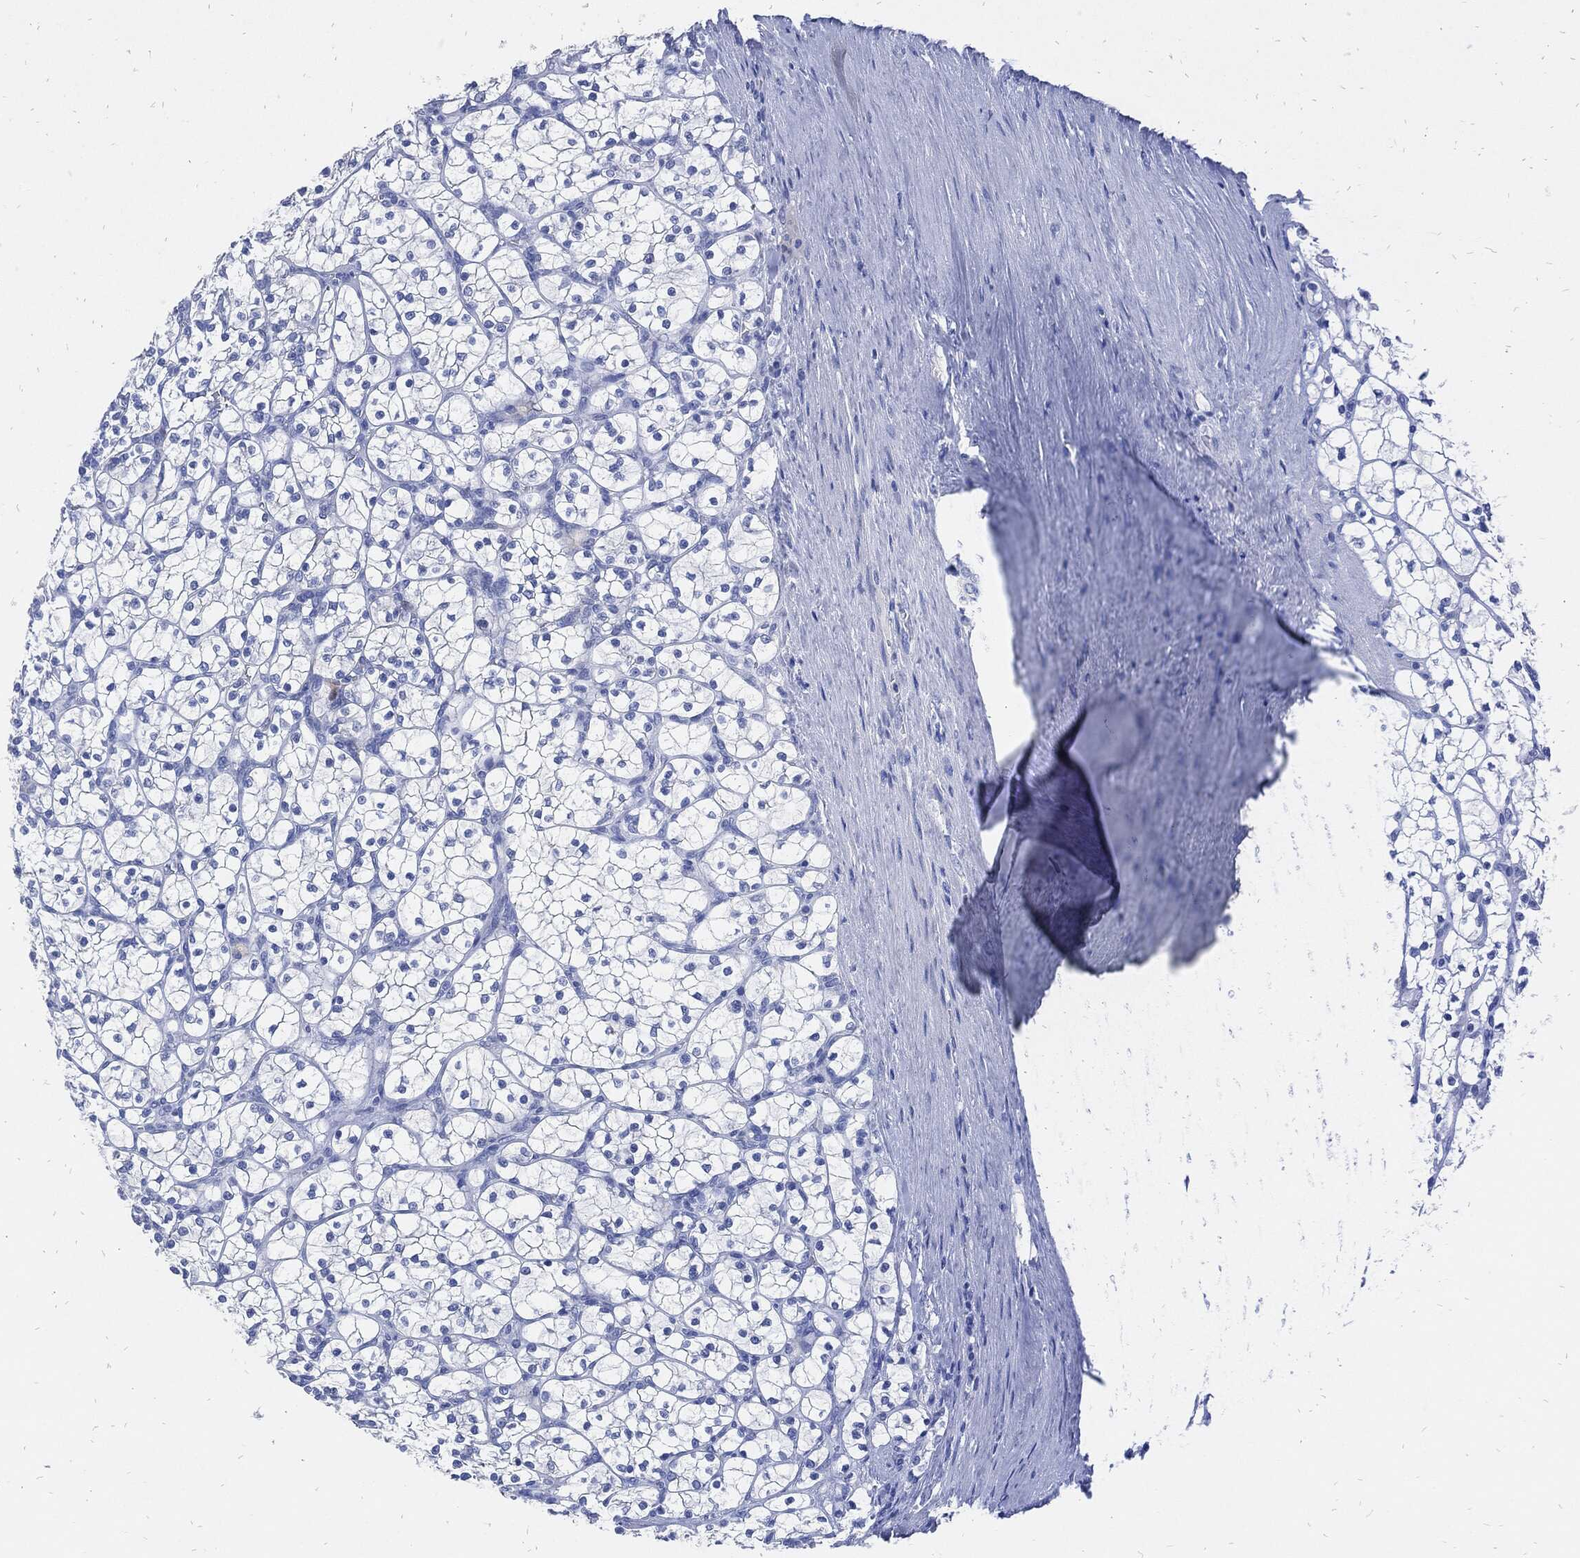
{"staining": {"intensity": "negative", "quantity": "none", "location": "none"}, "tissue": "renal cancer", "cell_type": "Tumor cells", "image_type": "cancer", "snomed": [{"axis": "morphology", "description": "Adenocarcinoma, NOS"}, {"axis": "topography", "description": "Kidney"}], "caption": "This histopathology image is of adenocarcinoma (renal) stained with immunohistochemistry (IHC) to label a protein in brown with the nuclei are counter-stained blue. There is no staining in tumor cells. Brightfield microscopy of immunohistochemistry stained with DAB (brown) and hematoxylin (blue), captured at high magnification.", "gene": "FABP4", "patient": {"sex": "female", "age": 89}}